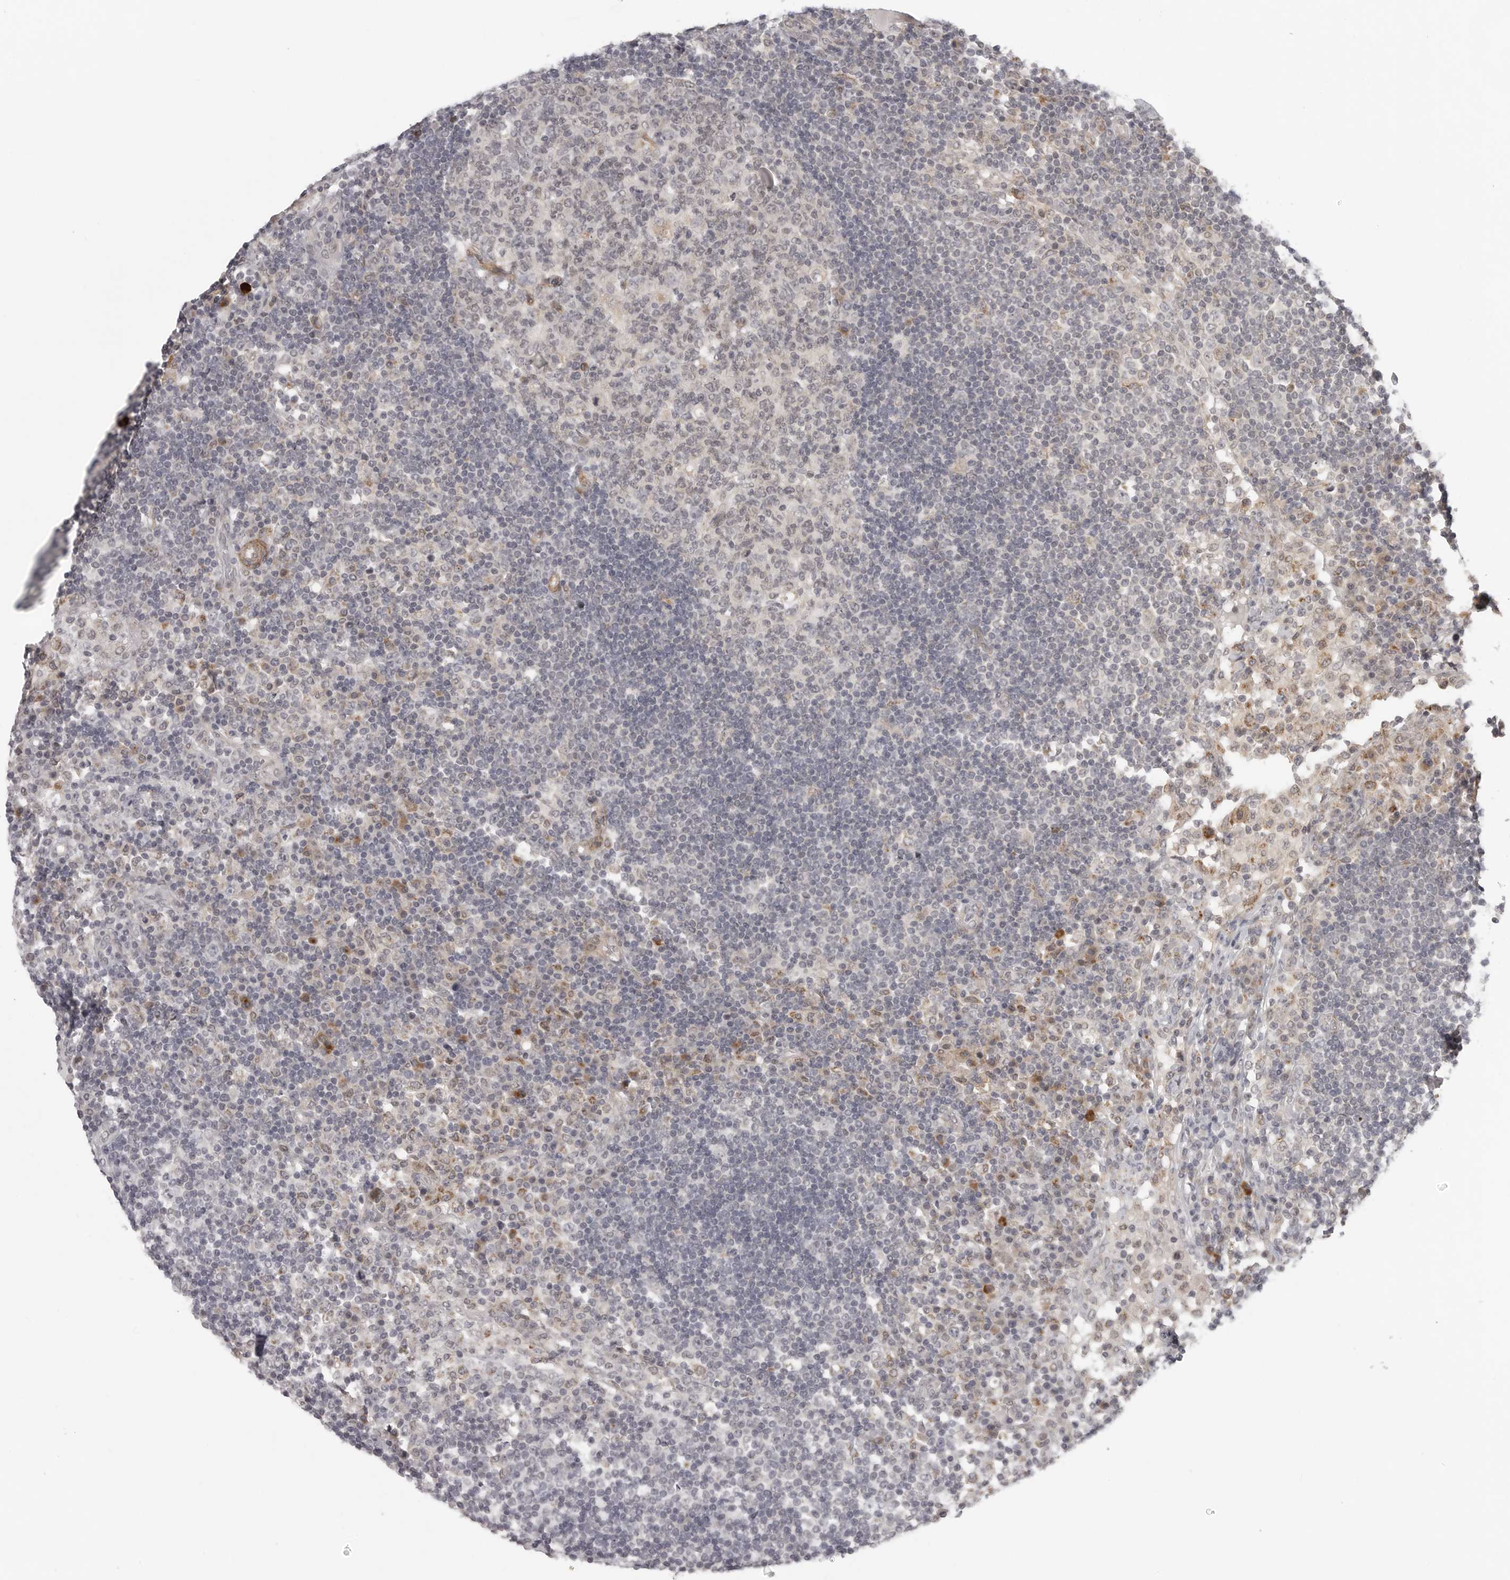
{"staining": {"intensity": "negative", "quantity": "none", "location": "none"}, "tissue": "lymph node", "cell_type": "Germinal center cells", "image_type": "normal", "snomed": [{"axis": "morphology", "description": "Normal tissue, NOS"}, {"axis": "topography", "description": "Lymph node"}], "caption": "Lymph node stained for a protein using immunohistochemistry (IHC) demonstrates no staining germinal center cells.", "gene": "TUT4", "patient": {"sex": "female", "age": 53}}